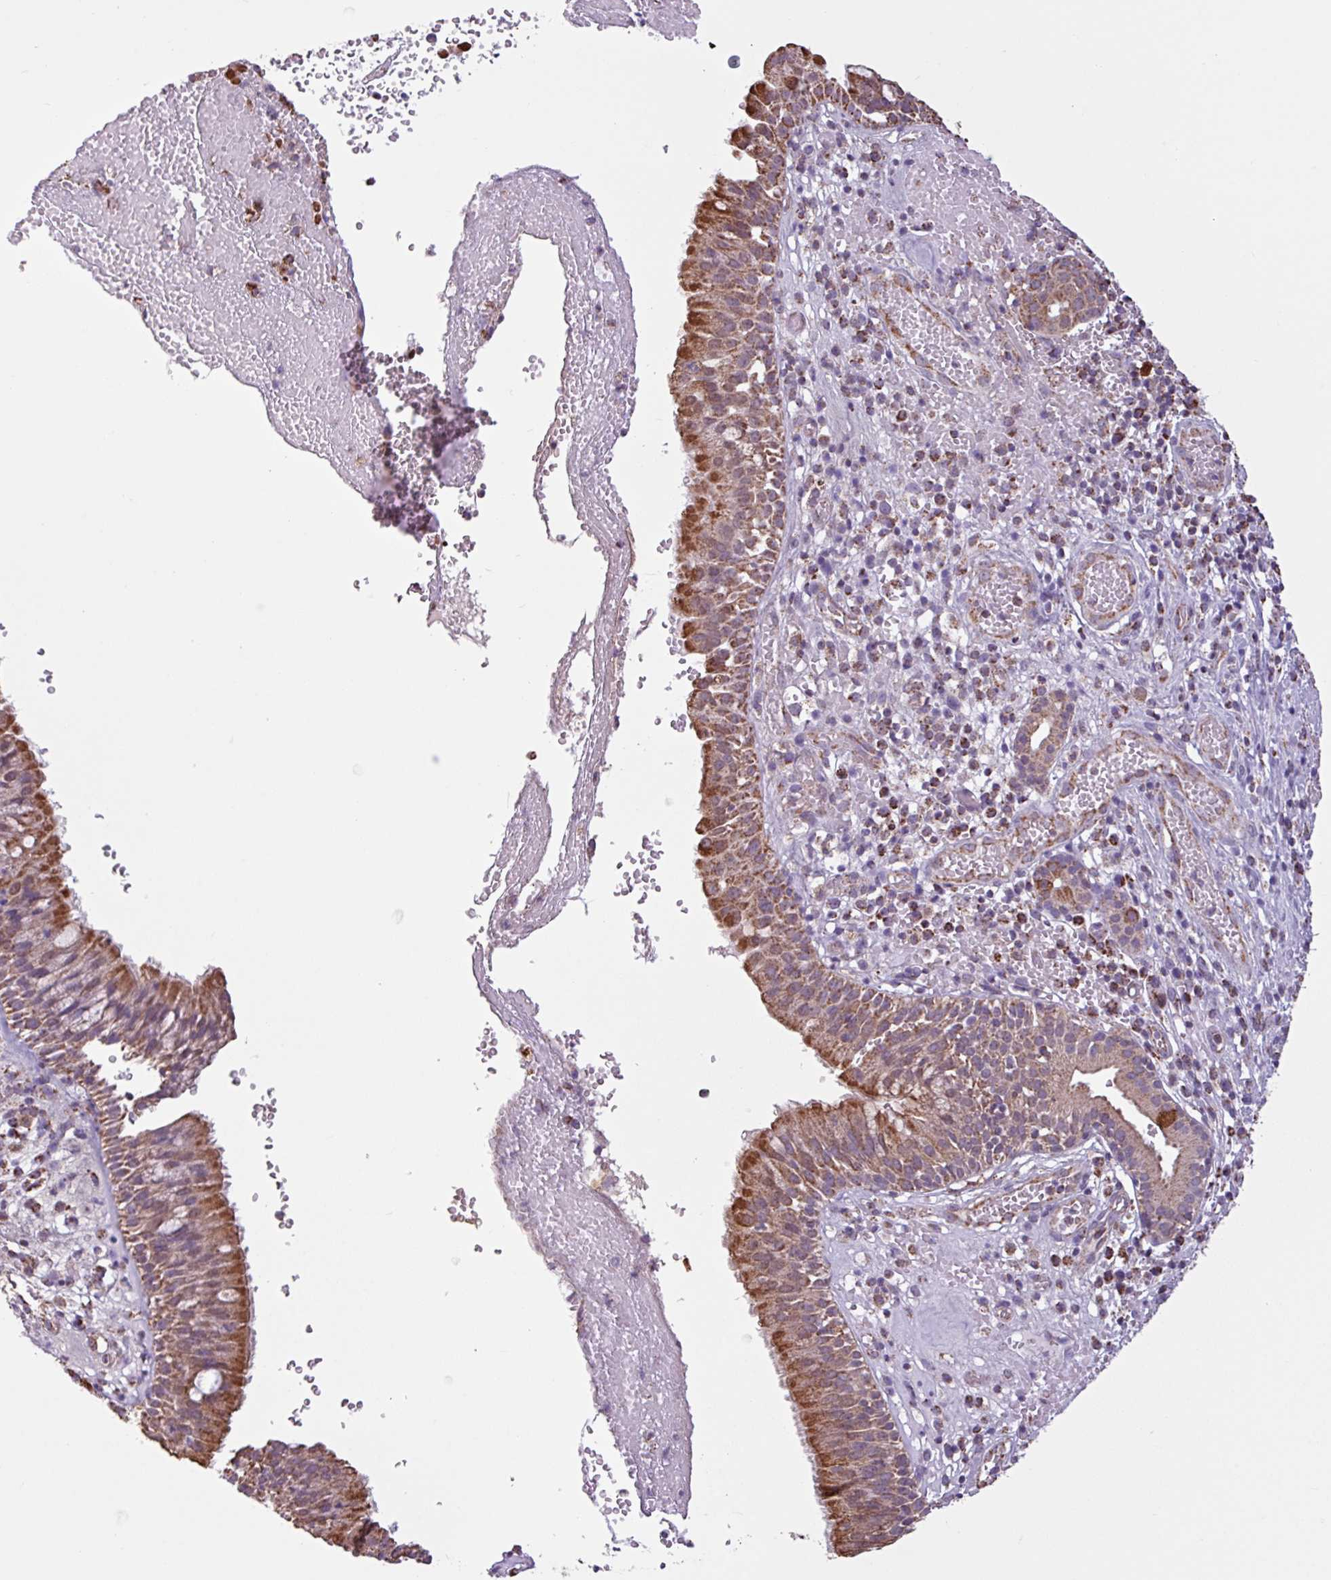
{"staining": {"intensity": "strong", "quantity": "25%-75%", "location": "cytoplasmic/membranous"}, "tissue": "nasopharynx", "cell_type": "Respiratory epithelial cells", "image_type": "normal", "snomed": [{"axis": "morphology", "description": "Normal tissue, NOS"}, {"axis": "topography", "description": "Nasopharynx"}], "caption": "Immunohistochemical staining of benign nasopharynx reveals 25%-75% levels of strong cytoplasmic/membranous protein positivity in about 25%-75% of respiratory epithelial cells.", "gene": "ALG8", "patient": {"sex": "male", "age": 65}}